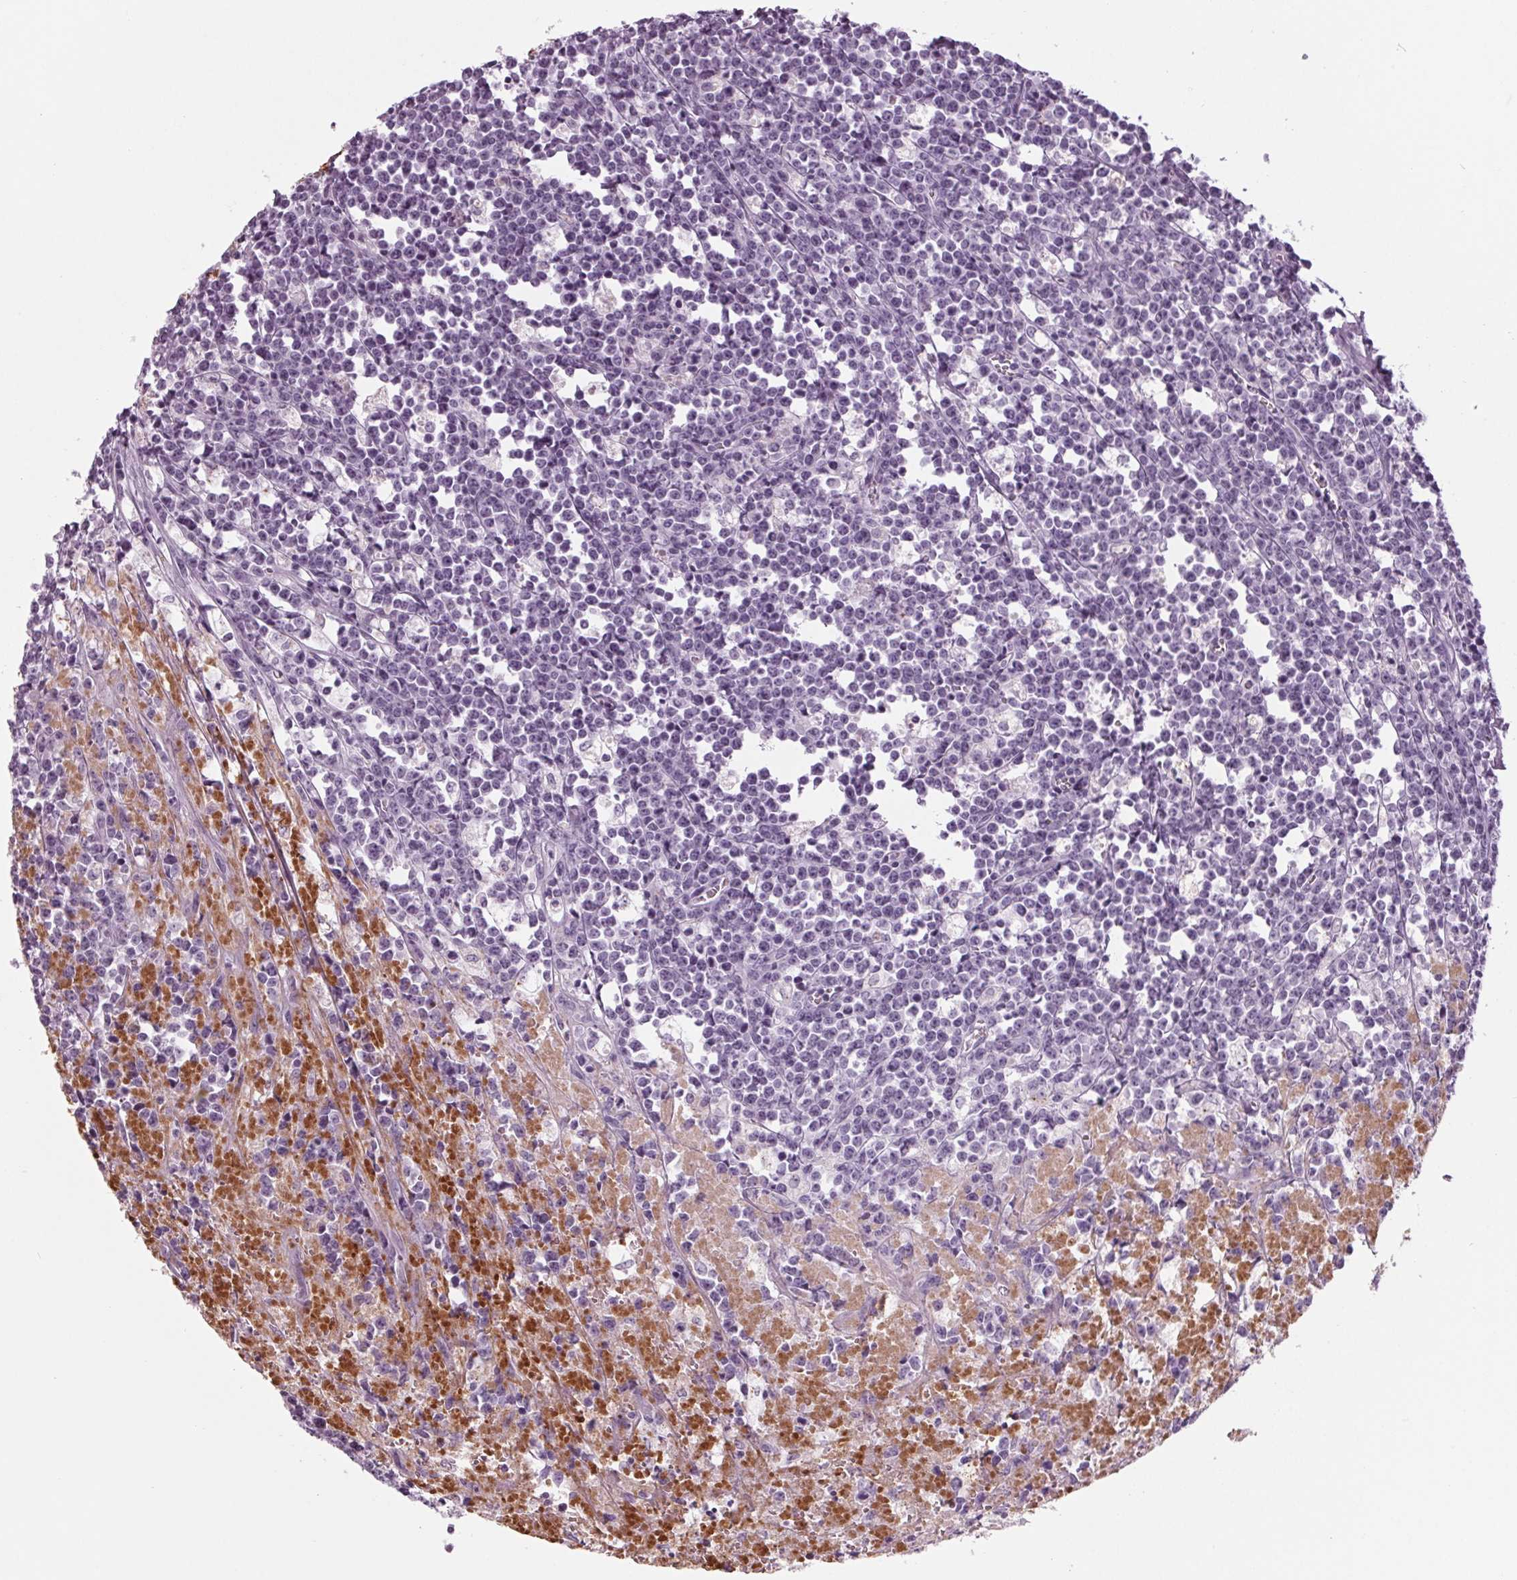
{"staining": {"intensity": "negative", "quantity": "none", "location": "none"}, "tissue": "lymphoma", "cell_type": "Tumor cells", "image_type": "cancer", "snomed": [{"axis": "morphology", "description": "Malignant lymphoma, non-Hodgkin's type, High grade"}, {"axis": "topography", "description": "Small intestine"}], "caption": "A micrograph of lymphoma stained for a protein shows no brown staining in tumor cells.", "gene": "CYP3A43", "patient": {"sex": "female", "age": 56}}